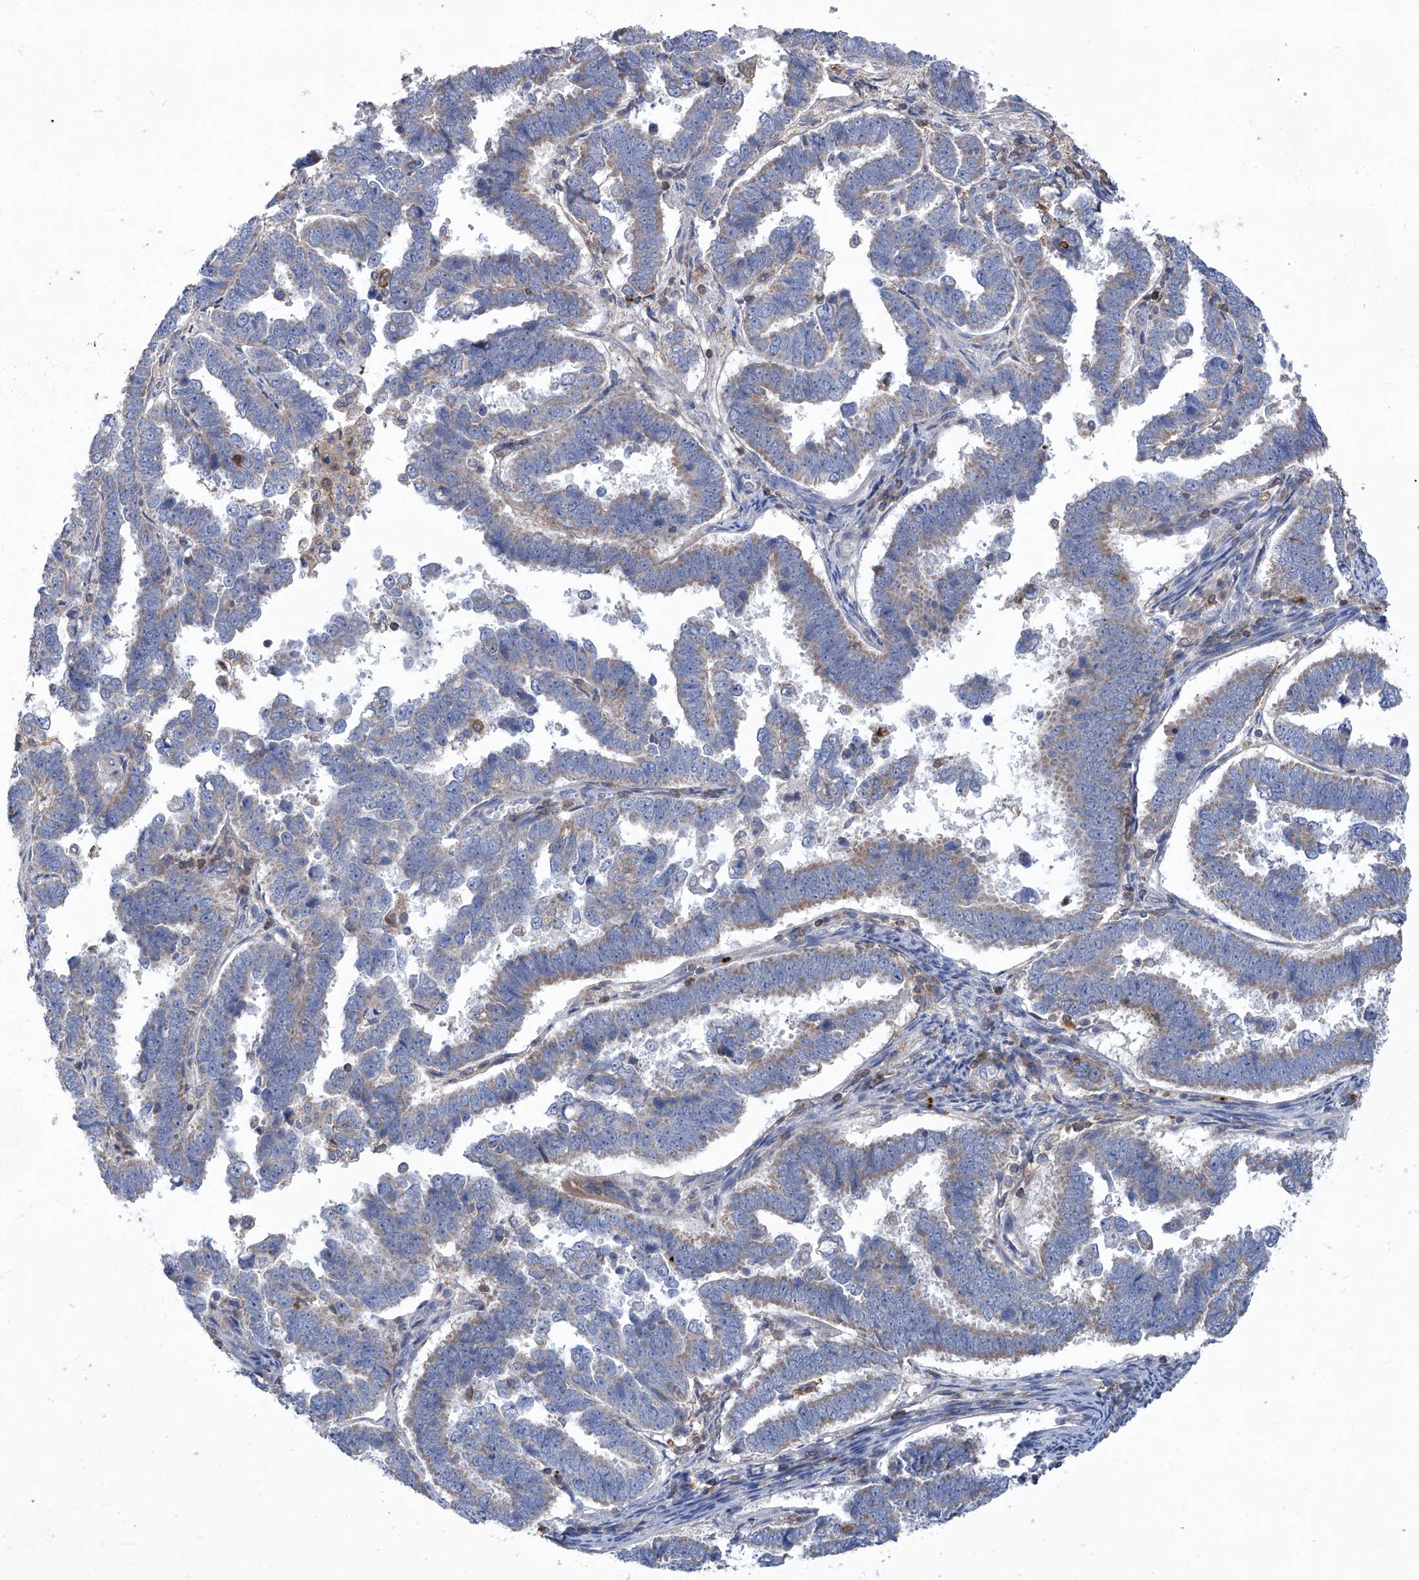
{"staining": {"intensity": "weak", "quantity": "<25%", "location": "cytoplasmic/membranous"}, "tissue": "endometrial cancer", "cell_type": "Tumor cells", "image_type": "cancer", "snomed": [{"axis": "morphology", "description": "Adenocarcinoma, NOS"}, {"axis": "topography", "description": "Endometrium"}], "caption": "Human endometrial adenocarcinoma stained for a protein using immunohistochemistry (IHC) displays no staining in tumor cells.", "gene": "EPHA8", "patient": {"sex": "female", "age": 75}}